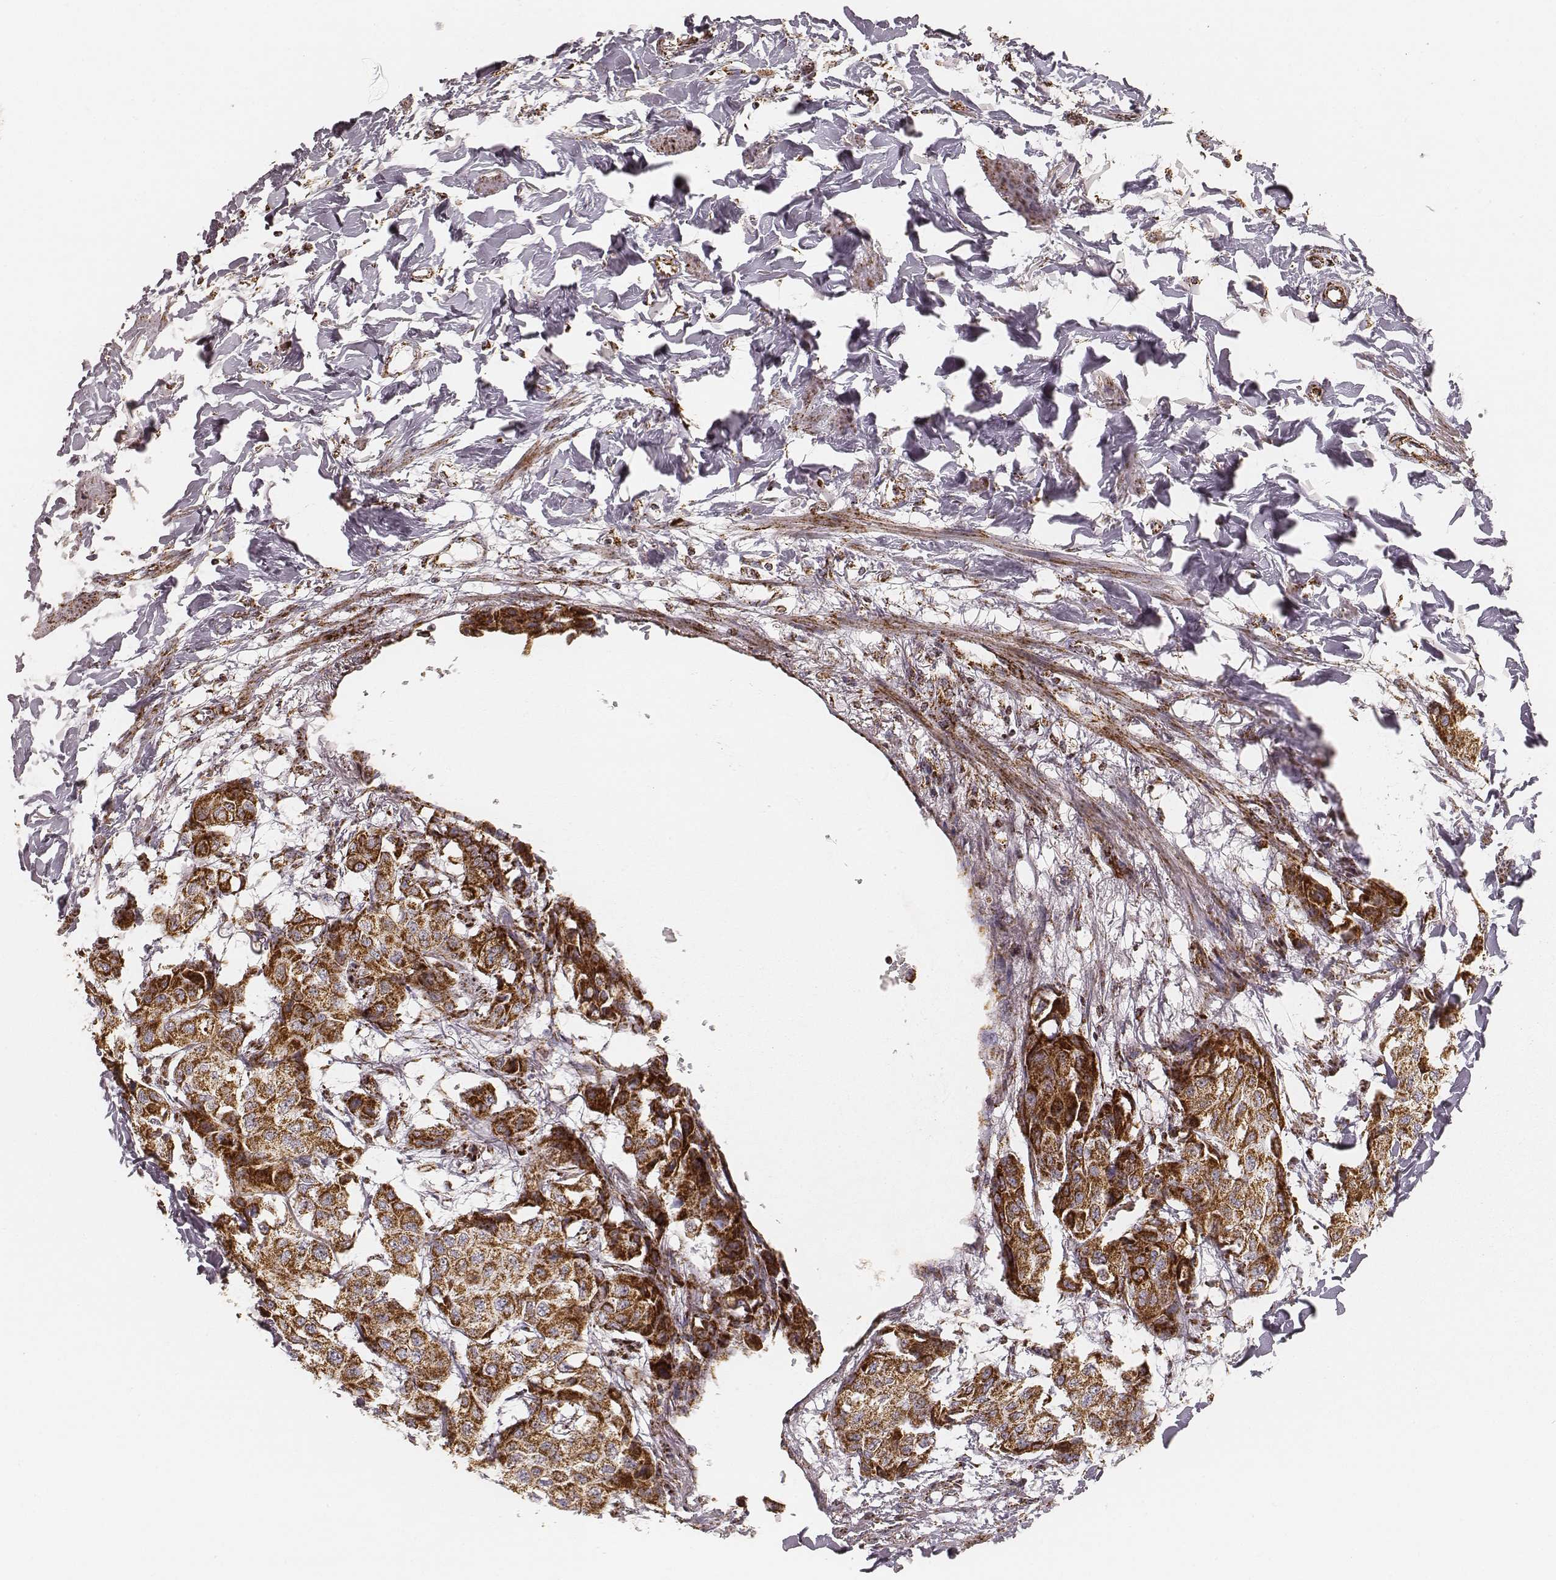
{"staining": {"intensity": "strong", "quantity": ">75%", "location": "cytoplasmic/membranous"}, "tissue": "breast cancer", "cell_type": "Tumor cells", "image_type": "cancer", "snomed": [{"axis": "morphology", "description": "Duct carcinoma"}, {"axis": "topography", "description": "Breast"}], "caption": "Immunohistochemical staining of breast cancer exhibits high levels of strong cytoplasmic/membranous protein expression in approximately >75% of tumor cells. The staining was performed using DAB (3,3'-diaminobenzidine), with brown indicating positive protein expression. Nuclei are stained blue with hematoxylin.", "gene": "CS", "patient": {"sex": "female", "age": 80}}